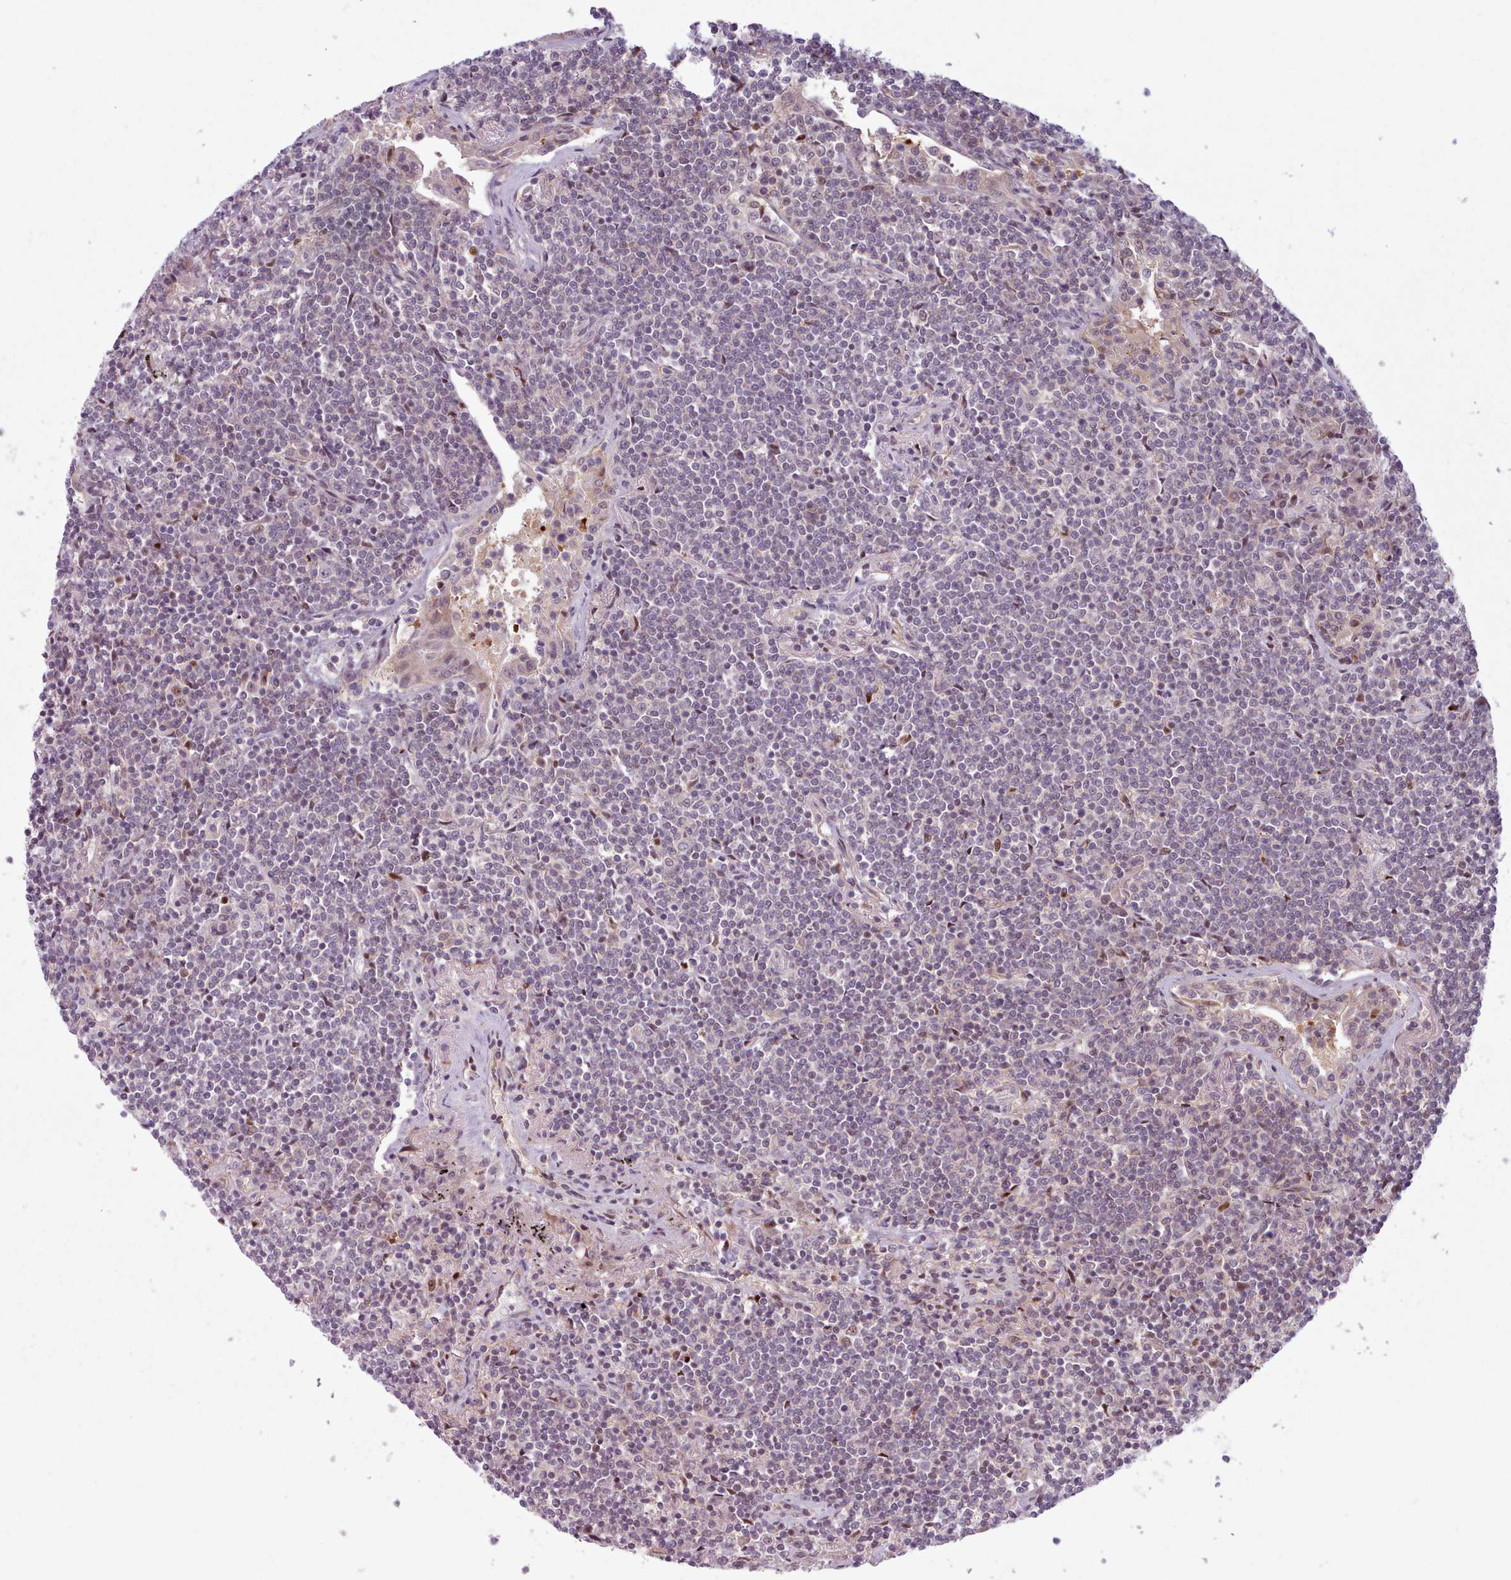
{"staining": {"intensity": "negative", "quantity": "none", "location": "none"}, "tissue": "lymphoma", "cell_type": "Tumor cells", "image_type": "cancer", "snomed": [{"axis": "morphology", "description": "Malignant lymphoma, non-Hodgkin's type, Low grade"}, {"axis": "topography", "description": "Lung"}], "caption": "This is a micrograph of immunohistochemistry staining of lymphoma, which shows no staining in tumor cells.", "gene": "KBTBD7", "patient": {"sex": "female", "age": 71}}